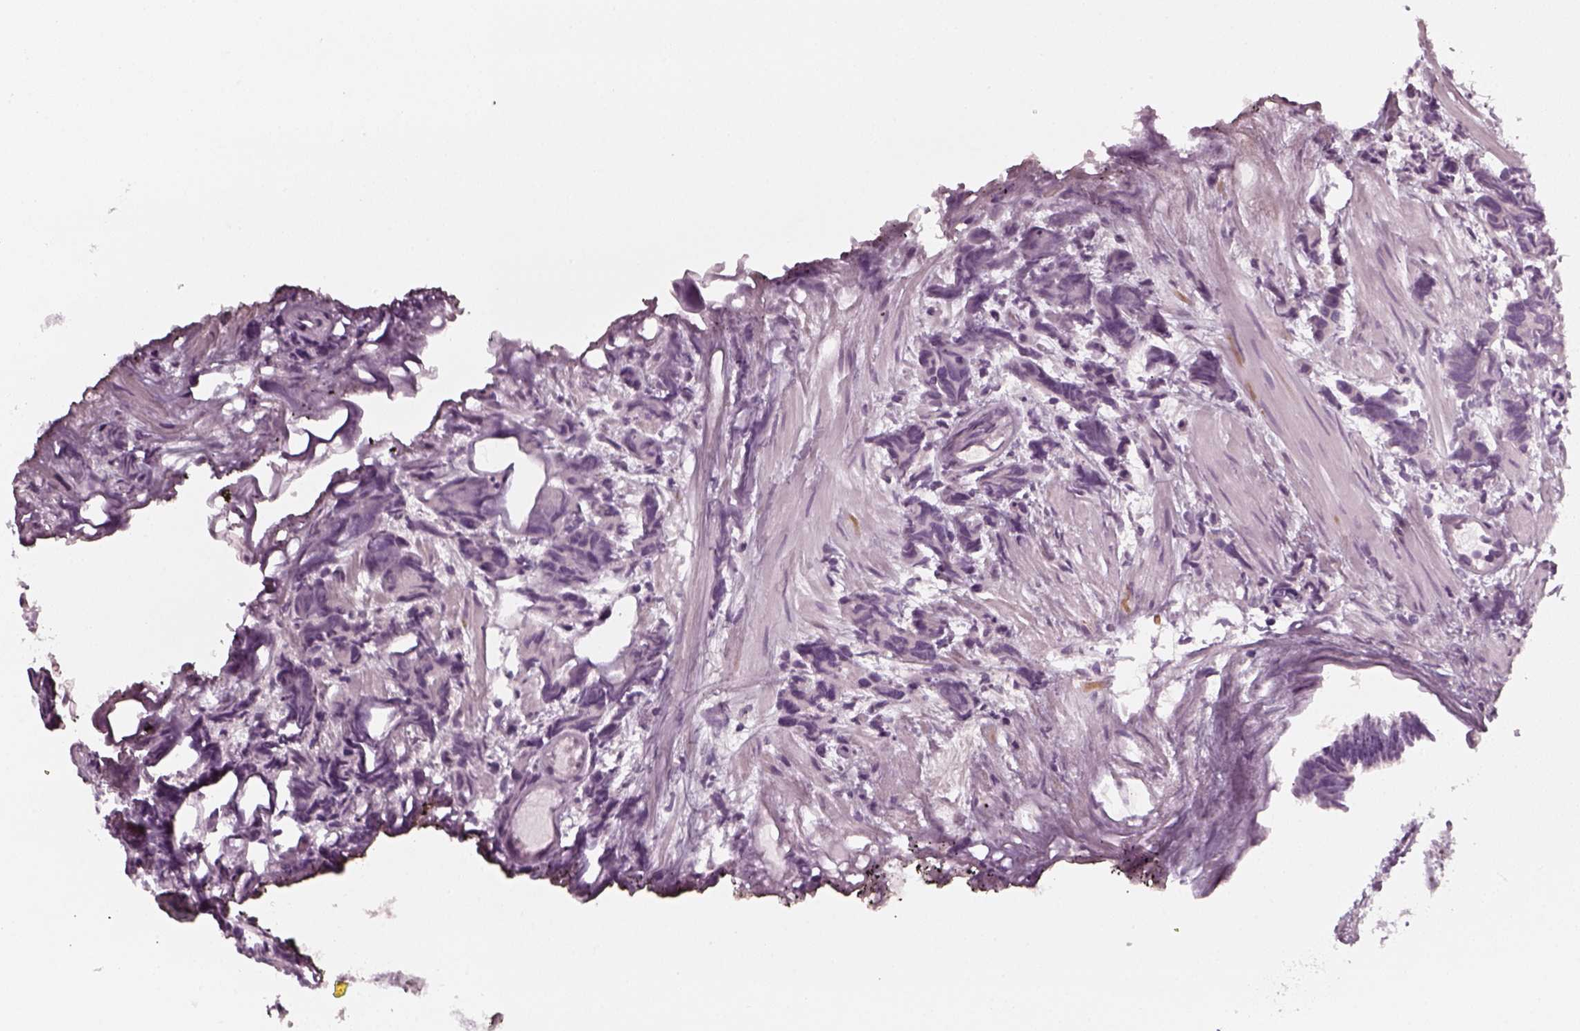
{"staining": {"intensity": "negative", "quantity": "none", "location": "none"}, "tissue": "prostate cancer", "cell_type": "Tumor cells", "image_type": "cancer", "snomed": [{"axis": "morphology", "description": "Adenocarcinoma, High grade"}, {"axis": "topography", "description": "Prostate"}], "caption": "This is a micrograph of IHC staining of prostate cancer, which shows no positivity in tumor cells.", "gene": "PNMT", "patient": {"sex": "male", "age": 77}}